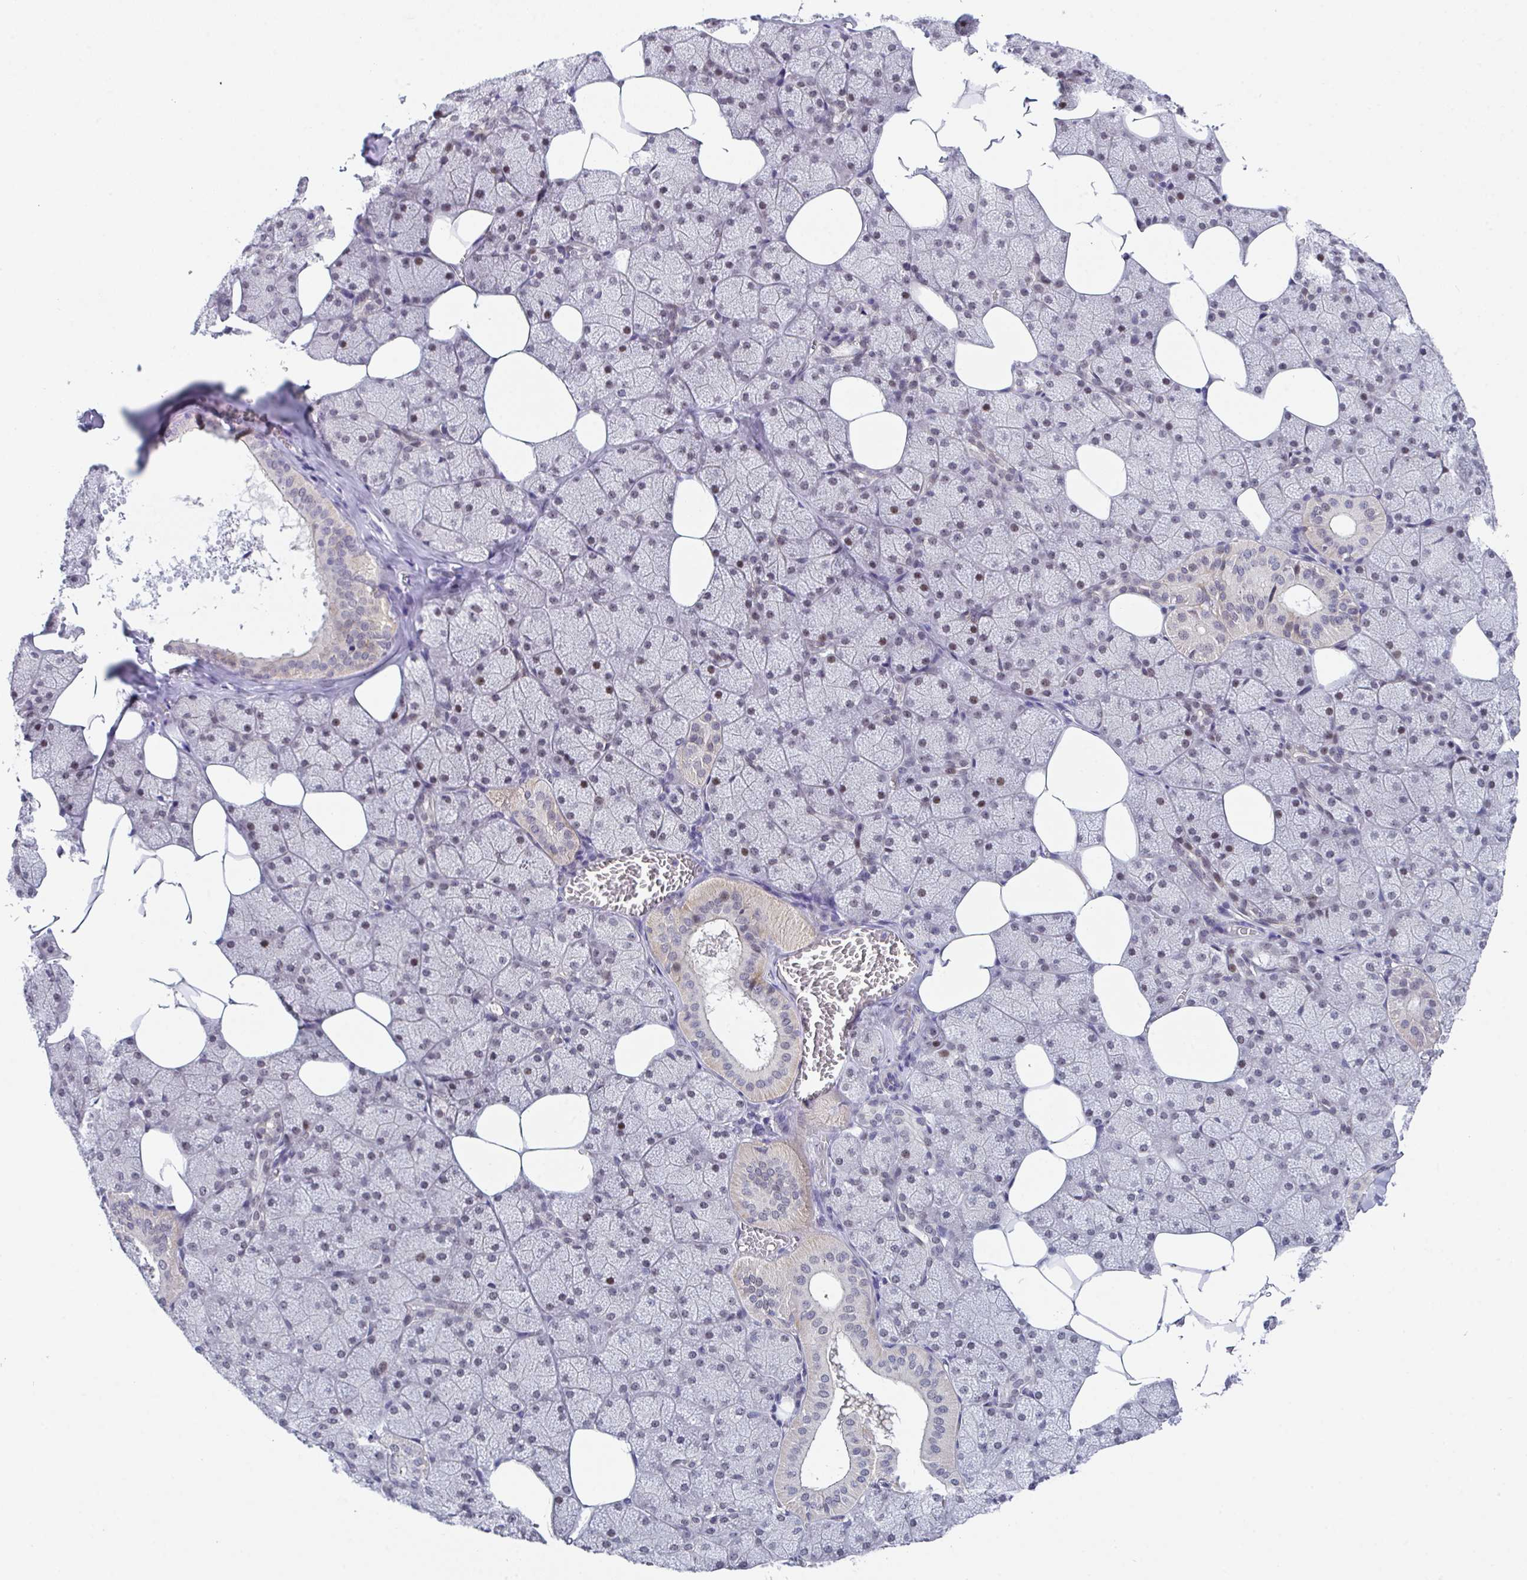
{"staining": {"intensity": "moderate", "quantity": "25%-75%", "location": "cytoplasmic/membranous,nuclear"}, "tissue": "salivary gland", "cell_type": "Glandular cells", "image_type": "normal", "snomed": [{"axis": "morphology", "description": "Normal tissue, NOS"}, {"axis": "topography", "description": "Salivary gland"}, {"axis": "topography", "description": "Peripheral nerve tissue"}], "caption": "This image reveals normal salivary gland stained with immunohistochemistry to label a protein in brown. The cytoplasmic/membranous,nuclear of glandular cells show moderate positivity for the protein. Nuclei are counter-stained blue.", "gene": "RBM18", "patient": {"sex": "male", "age": 38}}